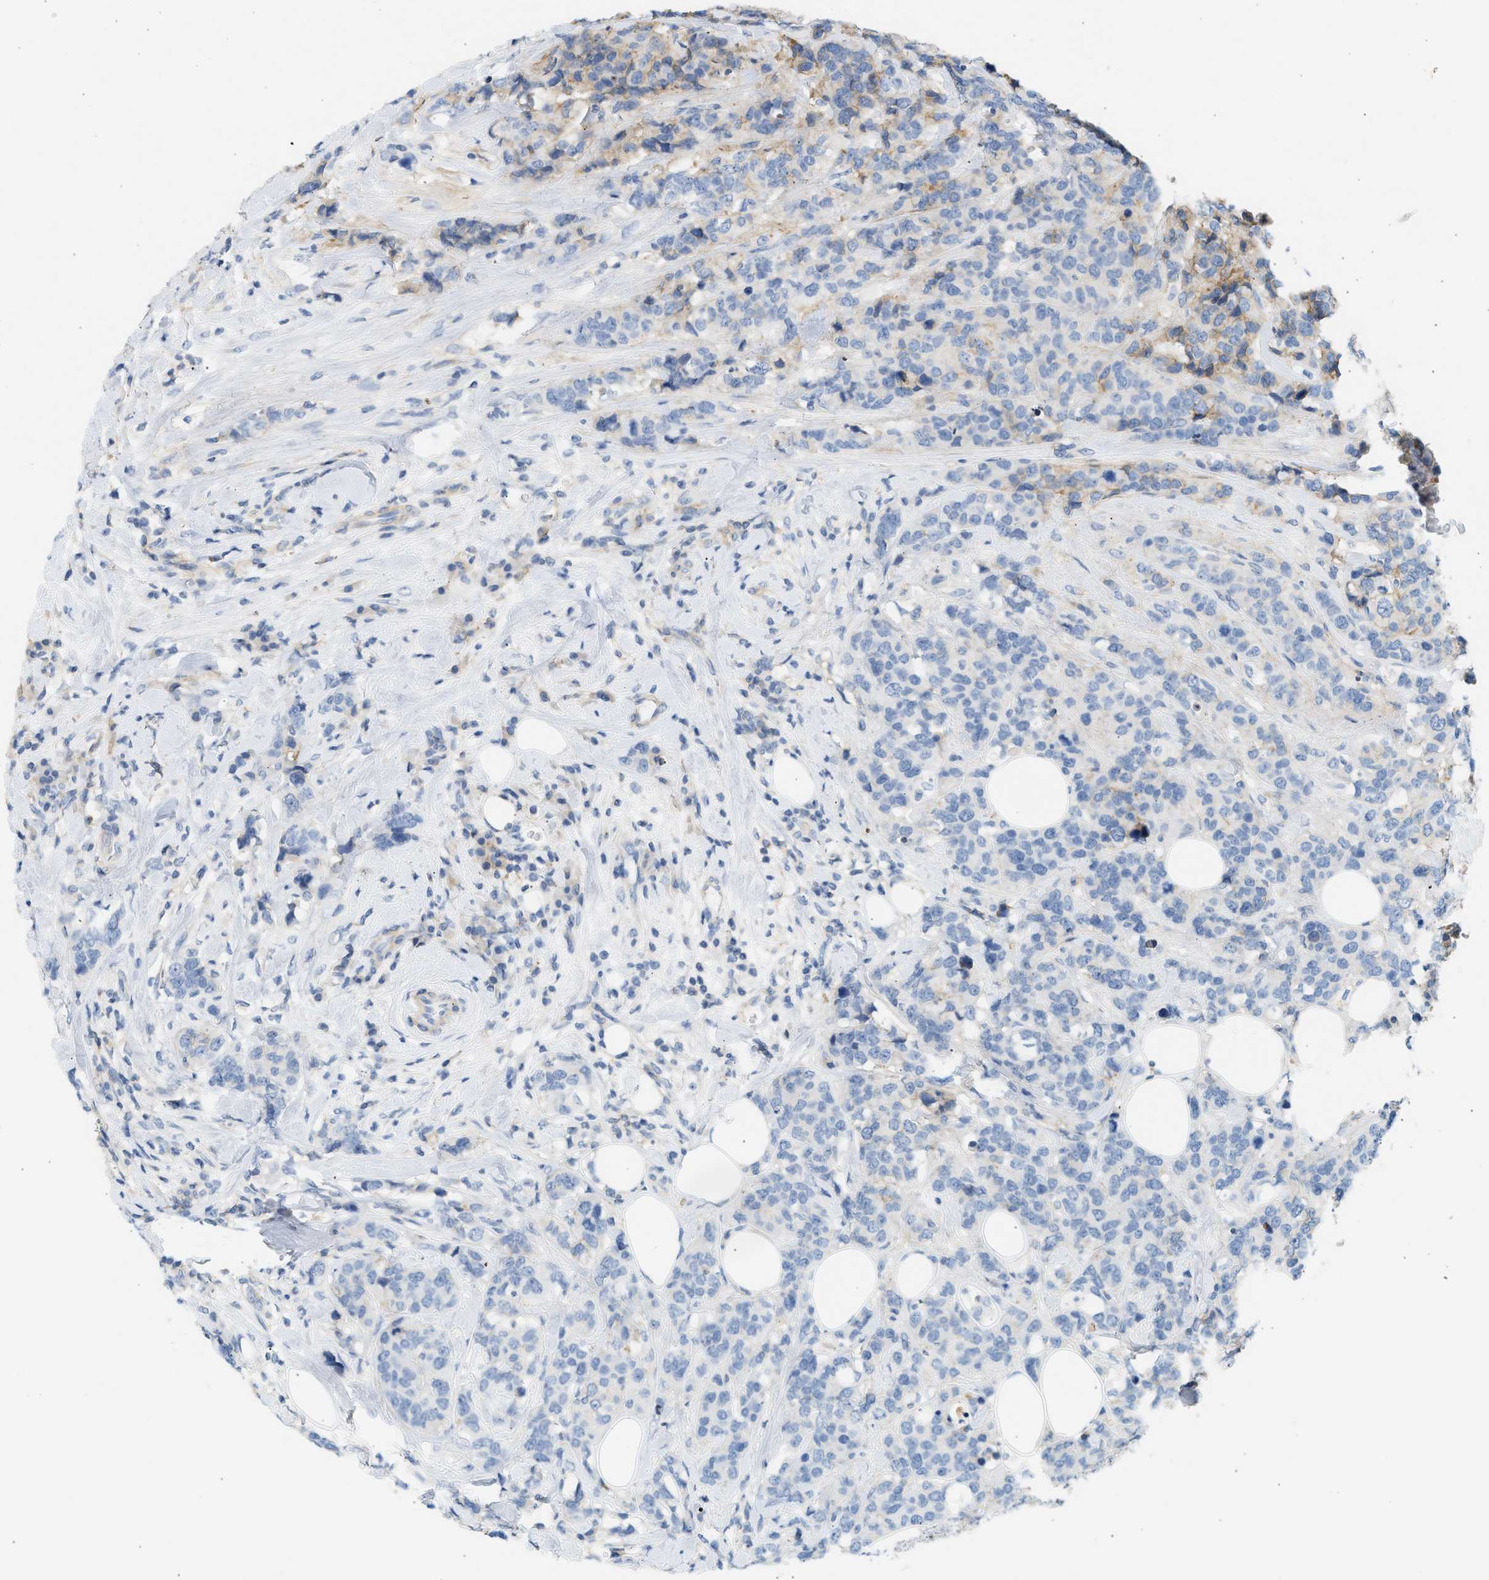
{"staining": {"intensity": "moderate", "quantity": "<25%", "location": "cytoplasmic/membranous"}, "tissue": "breast cancer", "cell_type": "Tumor cells", "image_type": "cancer", "snomed": [{"axis": "morphology", "description": "Lobular carcinoma"}, {"axis": "topography", "description": "Breast"}], "caption": "The histopathology image reveals staining of breast cancer (lobular carcinoma), revealing moderate cytoplasmic/membranous protein staining (brown color) within tumor cells. (Stains: DAB (3,3'-diaminobenzidine) in brown, nuclei in blue, Microscopy: brightfield microscopy at high magnification).", "gene": "BVES", "patient": {"sex": "female", "age": 59}}